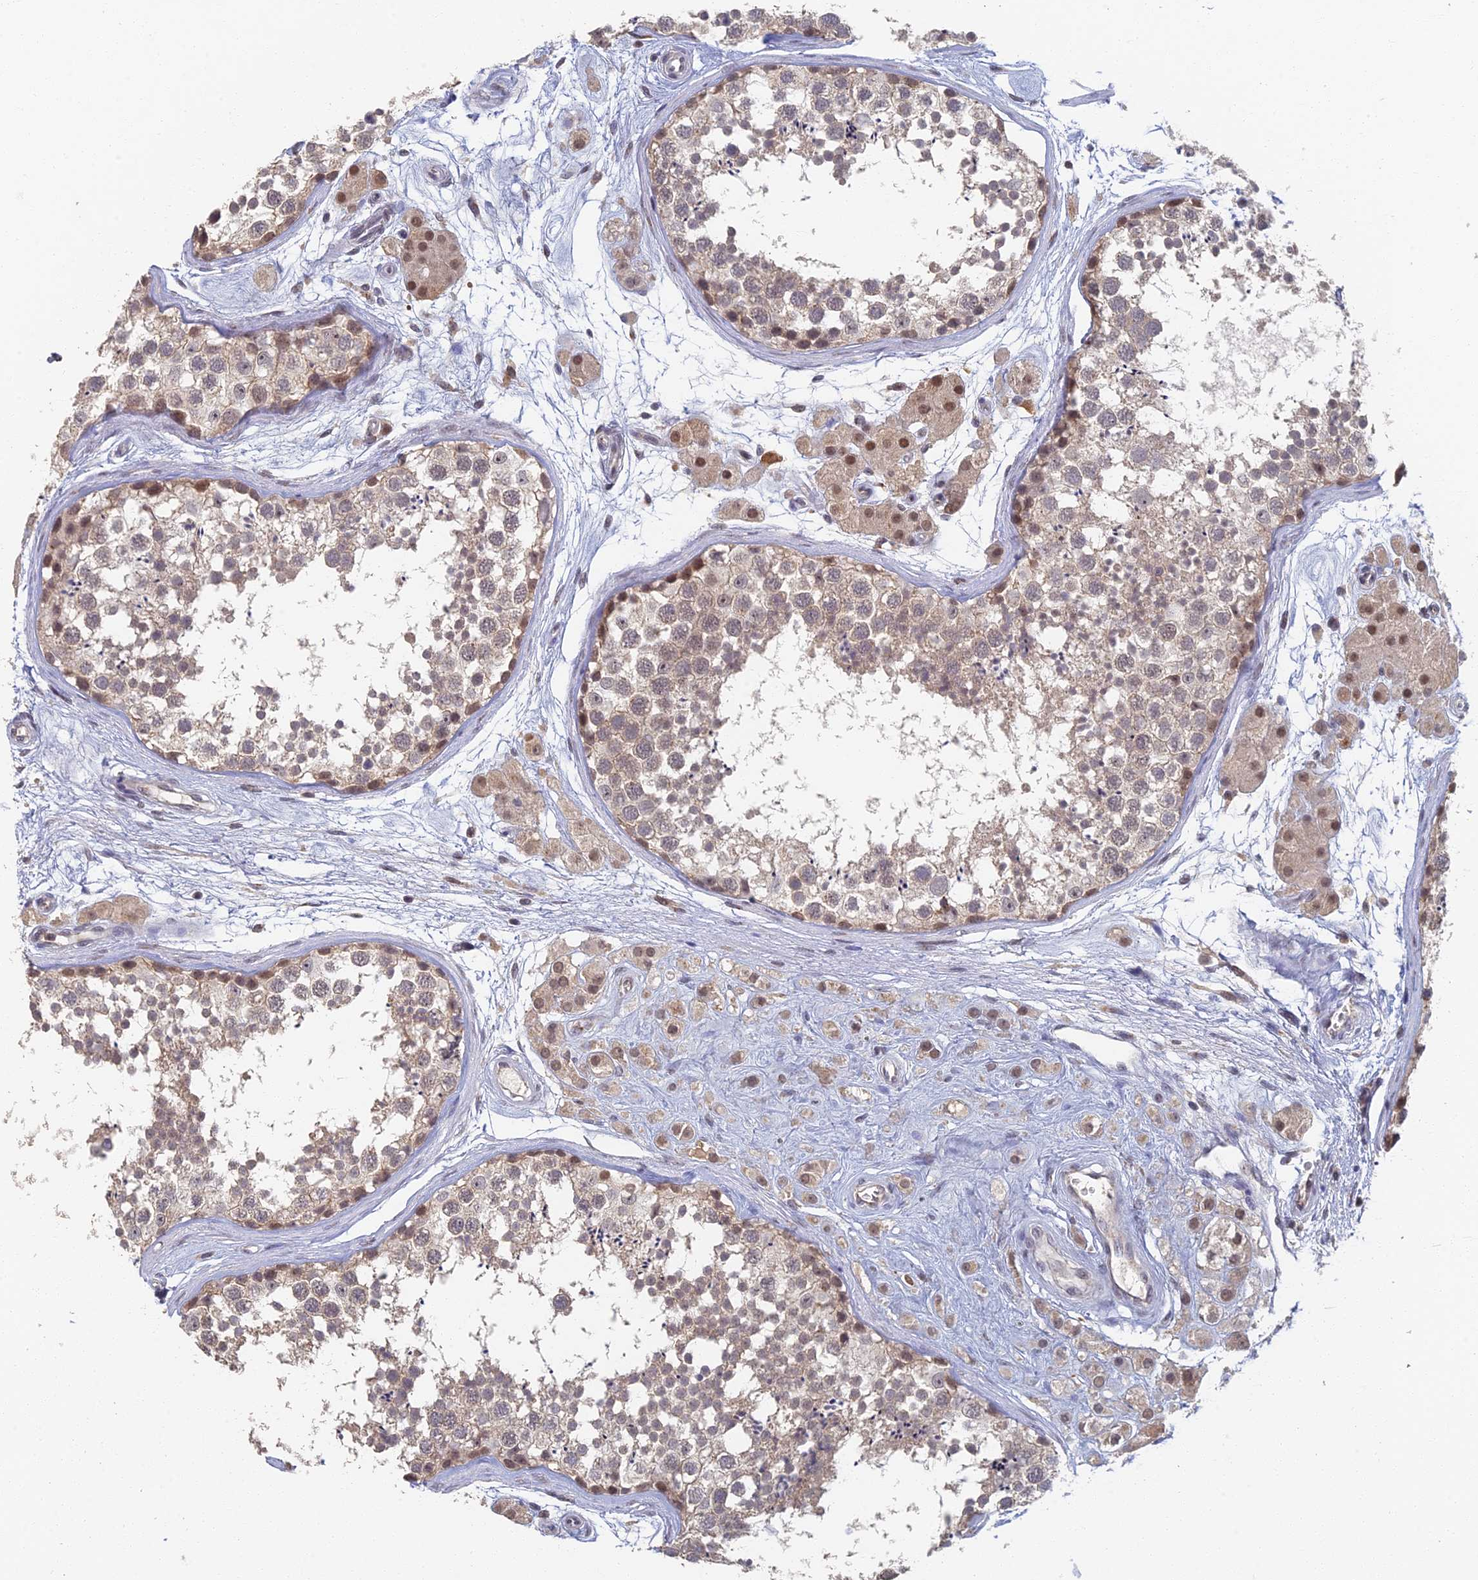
{"staining": {"intensity": "weak", "quantity": "<25%", "location": "cytoplasmic/membranous"}, "tissue": "testis", "cell_type": "Cells in seminiferous ducts", "image_type": "normal", "snomed": [{"axis": "morphology", "description": "Normal tissue, NOS"}, {"axis": "topography", "description": "Testis"}], "caption": "High power microscopy histopathology image of an IHC micrograph of benign testis, revealing no significant positivity in cells in seminiferous ducts.", "gene": "GPATCH1", "patient": {"sex": "male", "age": 56}}